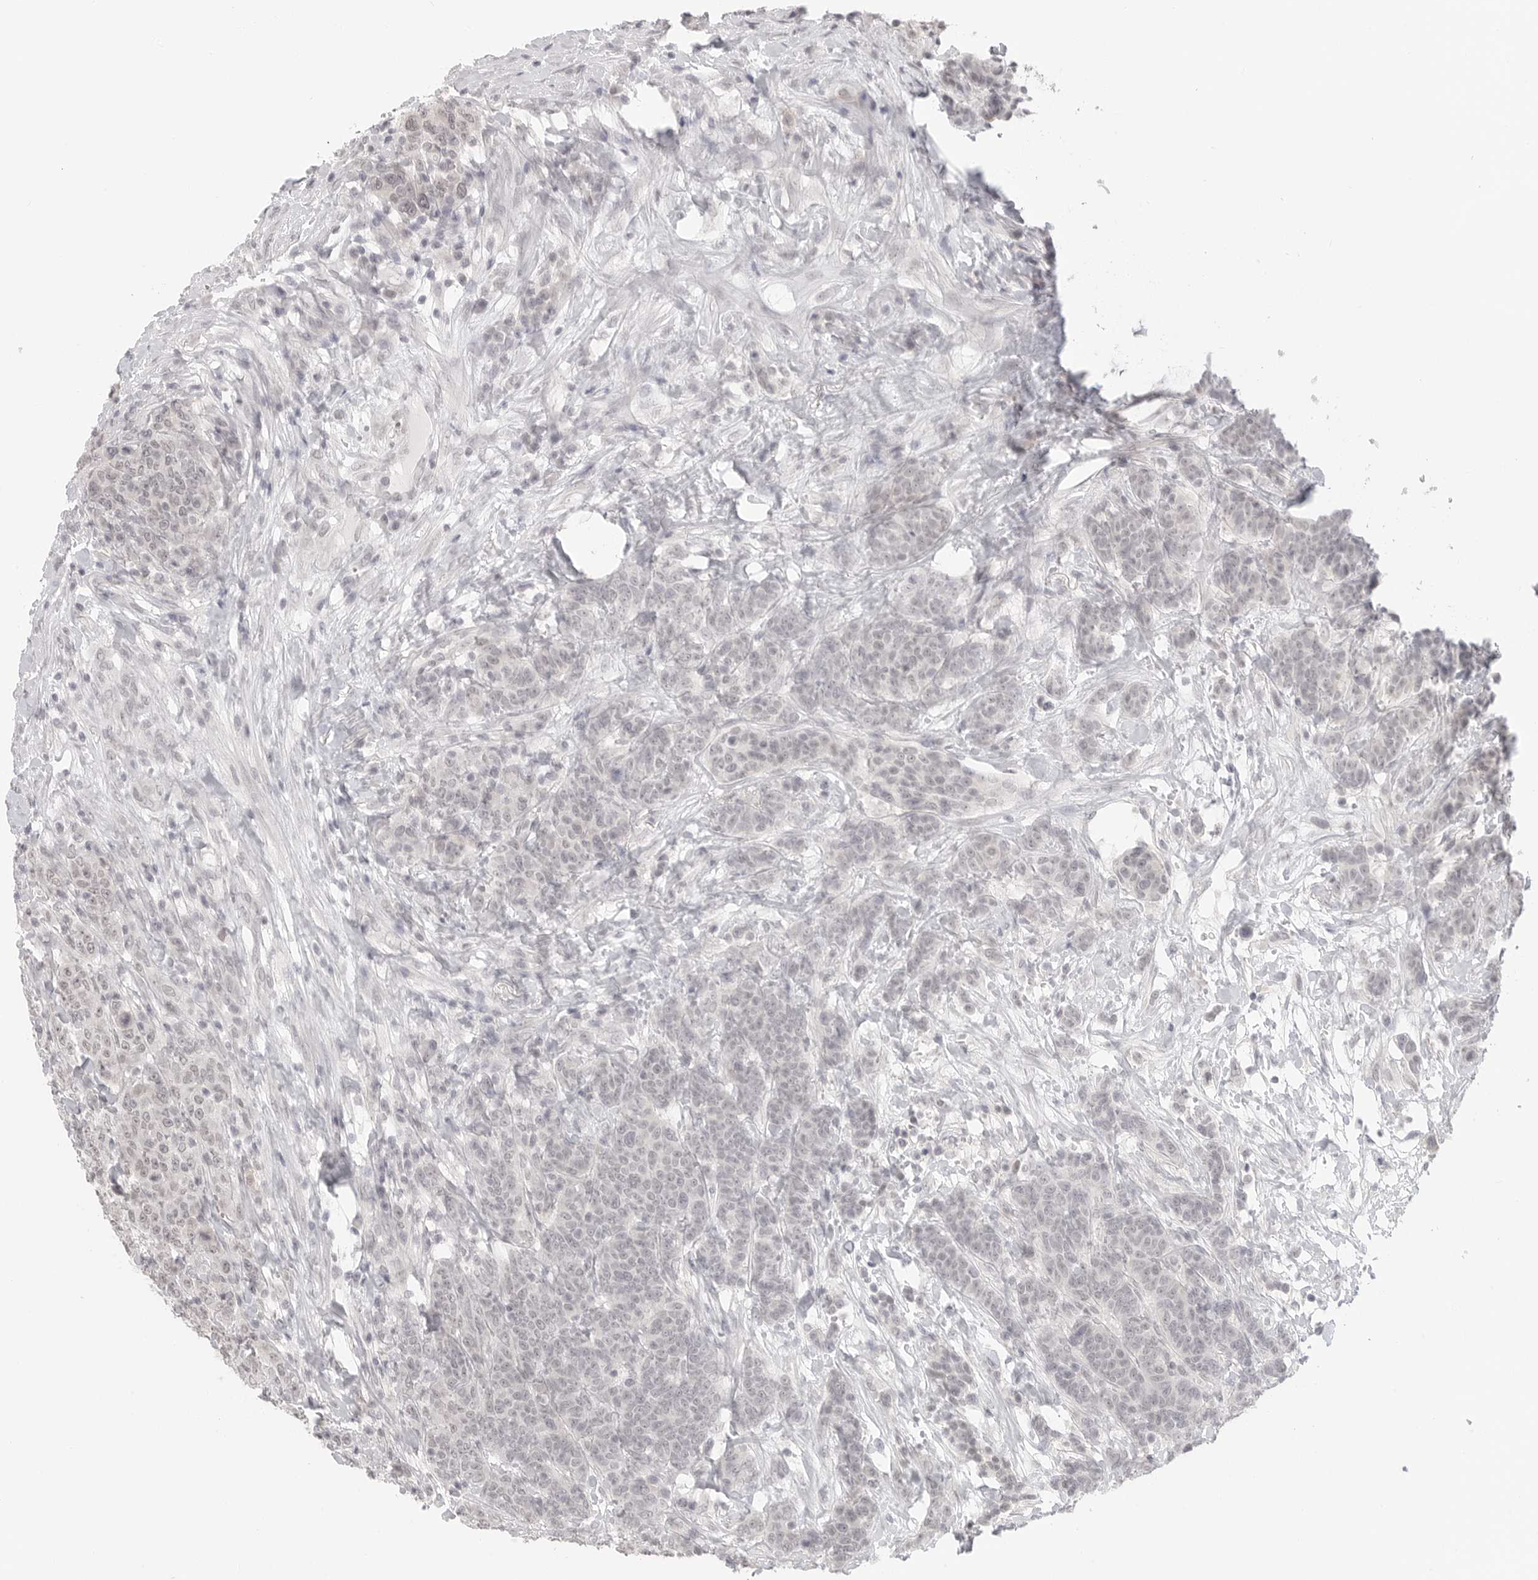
{"staining": {"intensity": "negative", "quantity": "none", "location": "none"}, "tissue": "breast cancer", "cell_type": "Tumor cells", "image_type": "cancer", "snomed": [{"axis": "morphology", "description": "Duct carcinoma"}, {"axis": "topography", "description": "Breast"}], "caption": "This is a photomicrograph of IHC staining of breast cancer (infiltrating ductal carcinoma), which shows no staining in tumor cells.", "gene": "KLK11", "patient": {"sex": "female", "age": 37}}